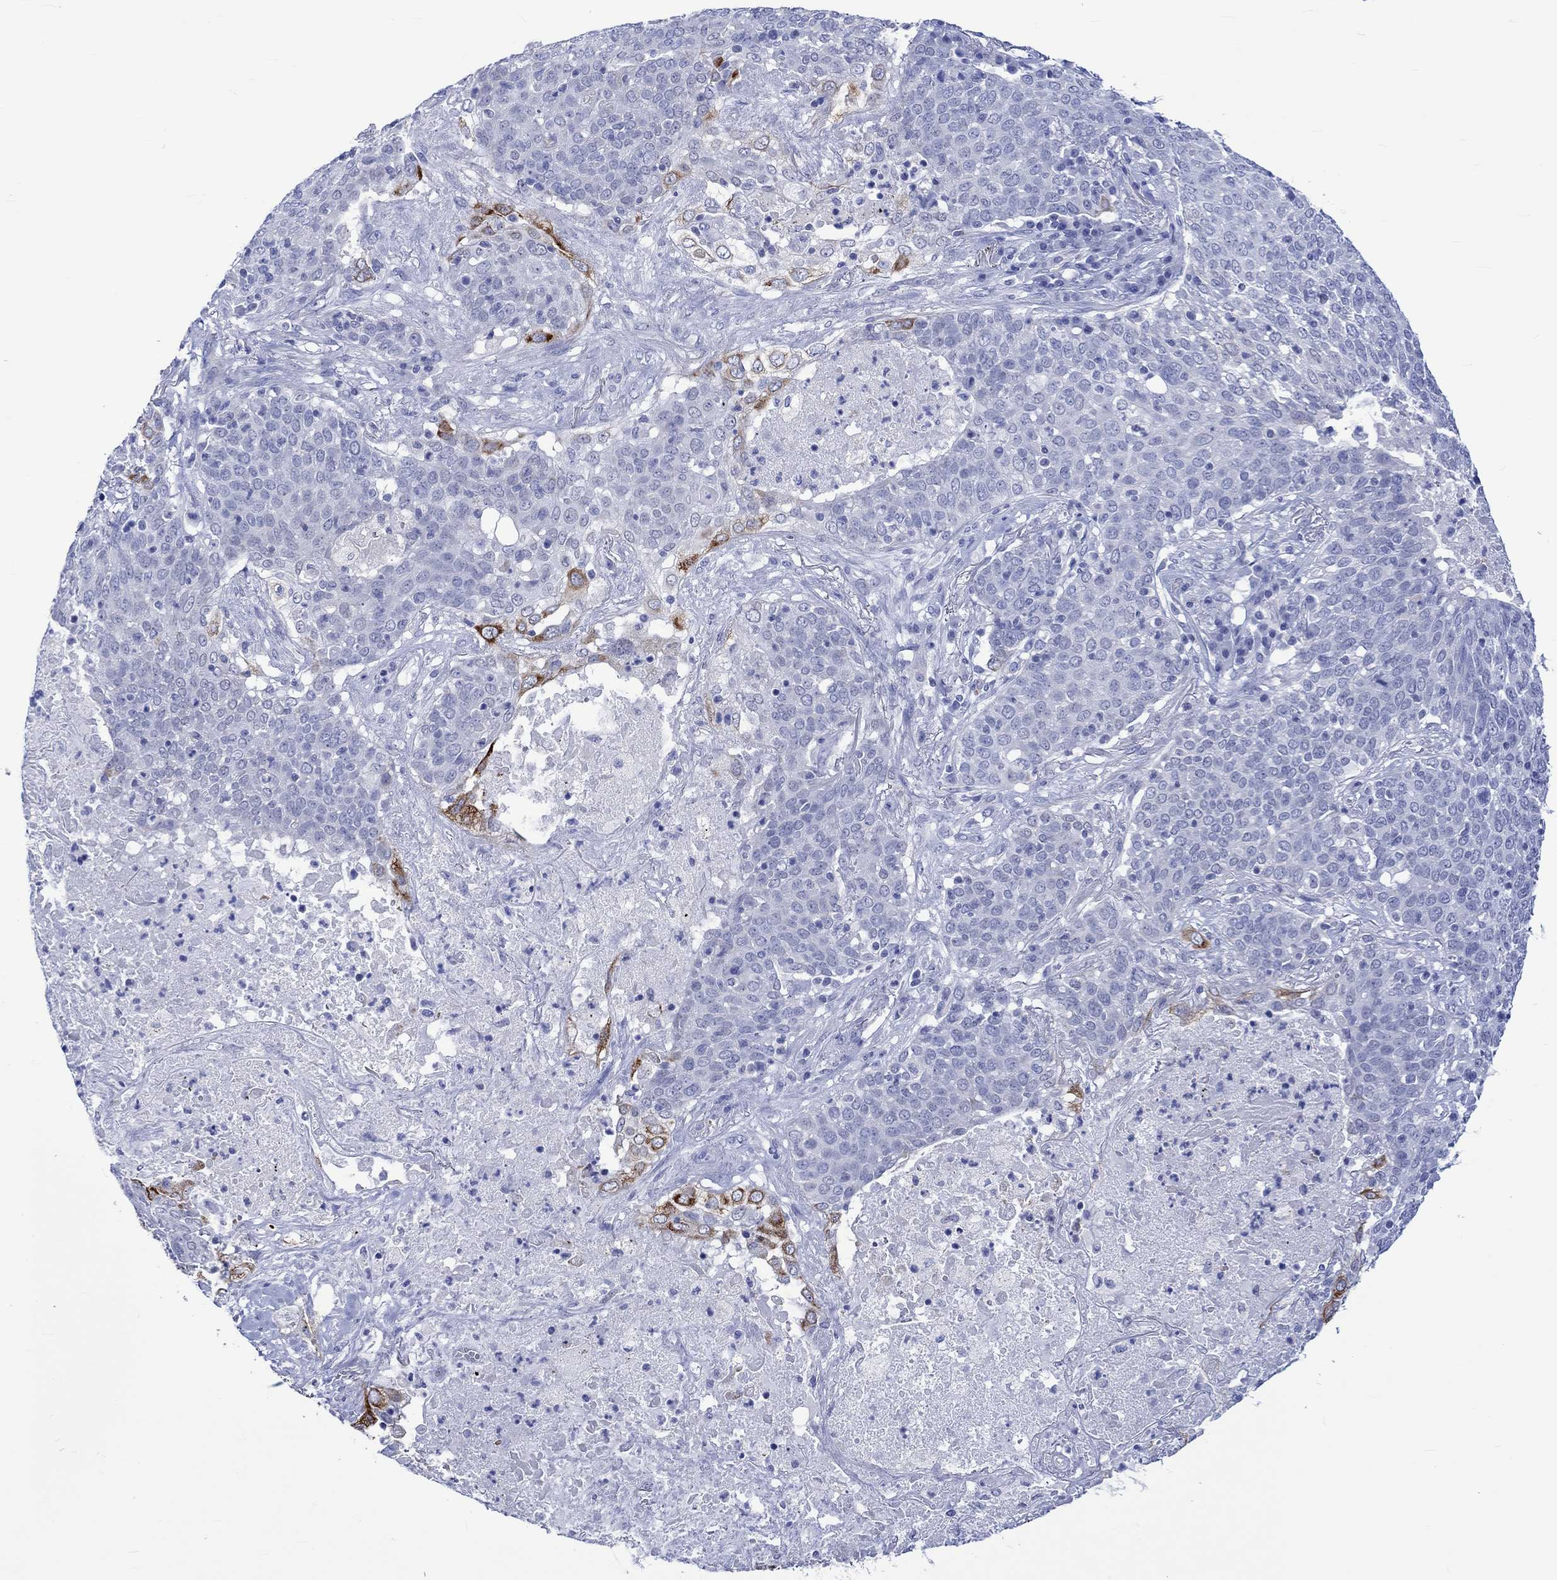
{"staining": {"intensity": "strong", "quantity": "<25%", "location": "cytoplasmic/membranous"}, "tissue": "lung cancer", "cell_type": "Tumor cells", "image_type": "cancer", "snomed": [{"axis": "morphology", "description": "Squamous cell carcinoma, NOS"}, {"axis": "topography", "description": "Lung"}], "caption": "Tumor cells exhibit strong cytoplasmic/membranous expression in about <25% of cells in squamous cell carcinoma (lung).", "gene": "KLHL33", "patient": {"sex": "male", "age": 82}}